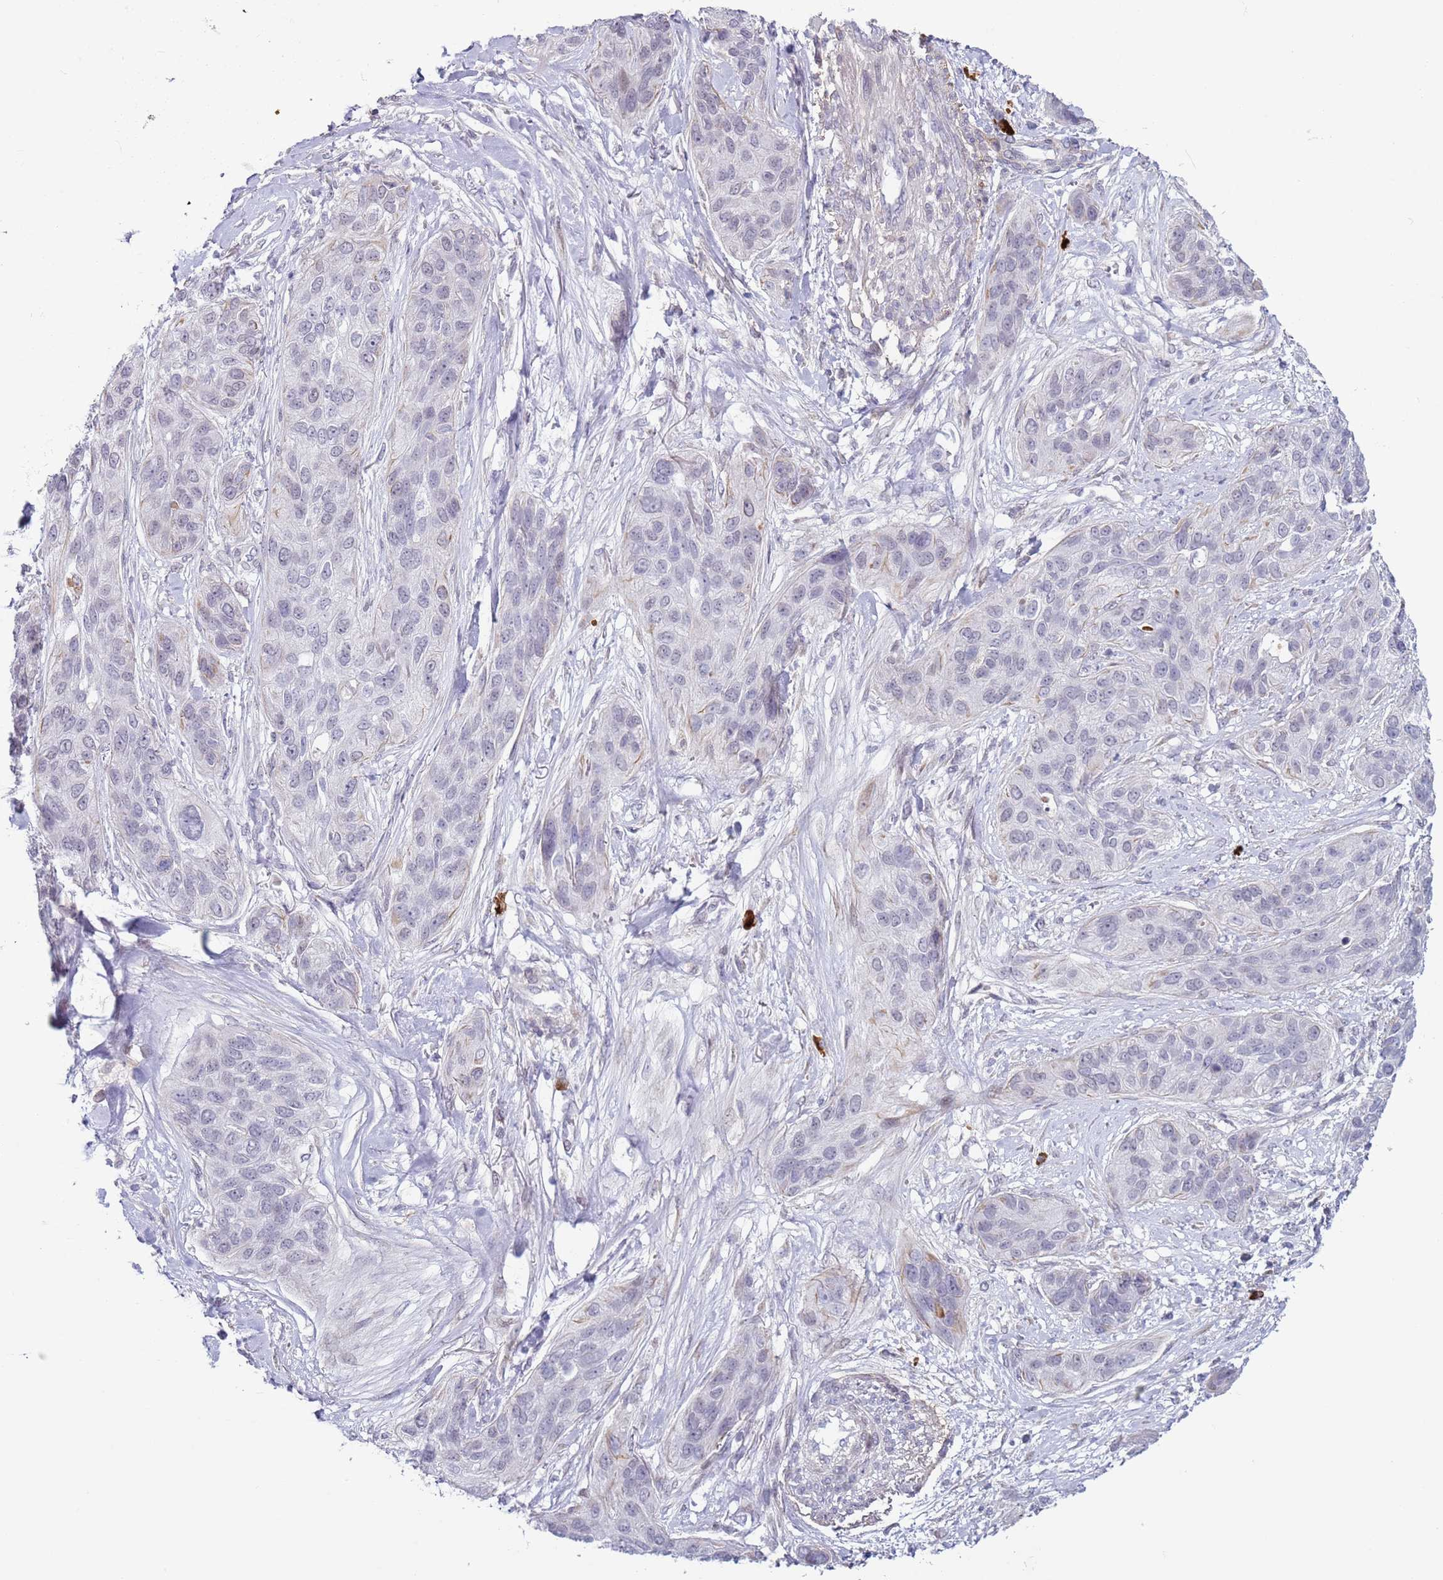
{"staining": {"intensity": "negative", "quantity": "none", "location": "none"}, "tissue": "lung cancer", "cell_type": "Tumor cells", "image_type": "cancer", "snomed": [{"axis": "morphology", "description": "Squamous cell carcinoma, NOS"}, {"axis": "topography", "description": "Lung"}], "caption": "Tumor cells show no significant positivity in squamous cell carcinoma (lung).", "gene": "NPAP1", "patient": {"sex": "female", "age": 70}}